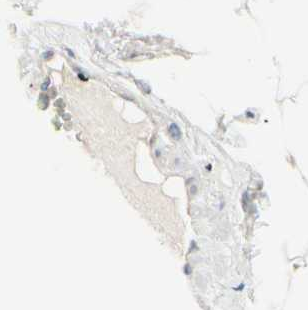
{"staining": {"intensity": "weak", "quantity": ">75%", "location": "cytoplasmic/membranous"}, "tissue": "adipose tissue", "cell_type": "Adipocytes", "image_type": "normal", "snomed": [{"axis": "morphology", "description": "Normal tissue, NOS"}, {"axis": "topography", "description": "Peripheral nerve tissue"}], "caption": "A photomicrograph of adipose tissue stained for a protein demonstrates weak cytoplasmic/membranous brown staining in adipocytes.", "gene": "PTTG1", "patient": {"sex": "male", "age": 70}}